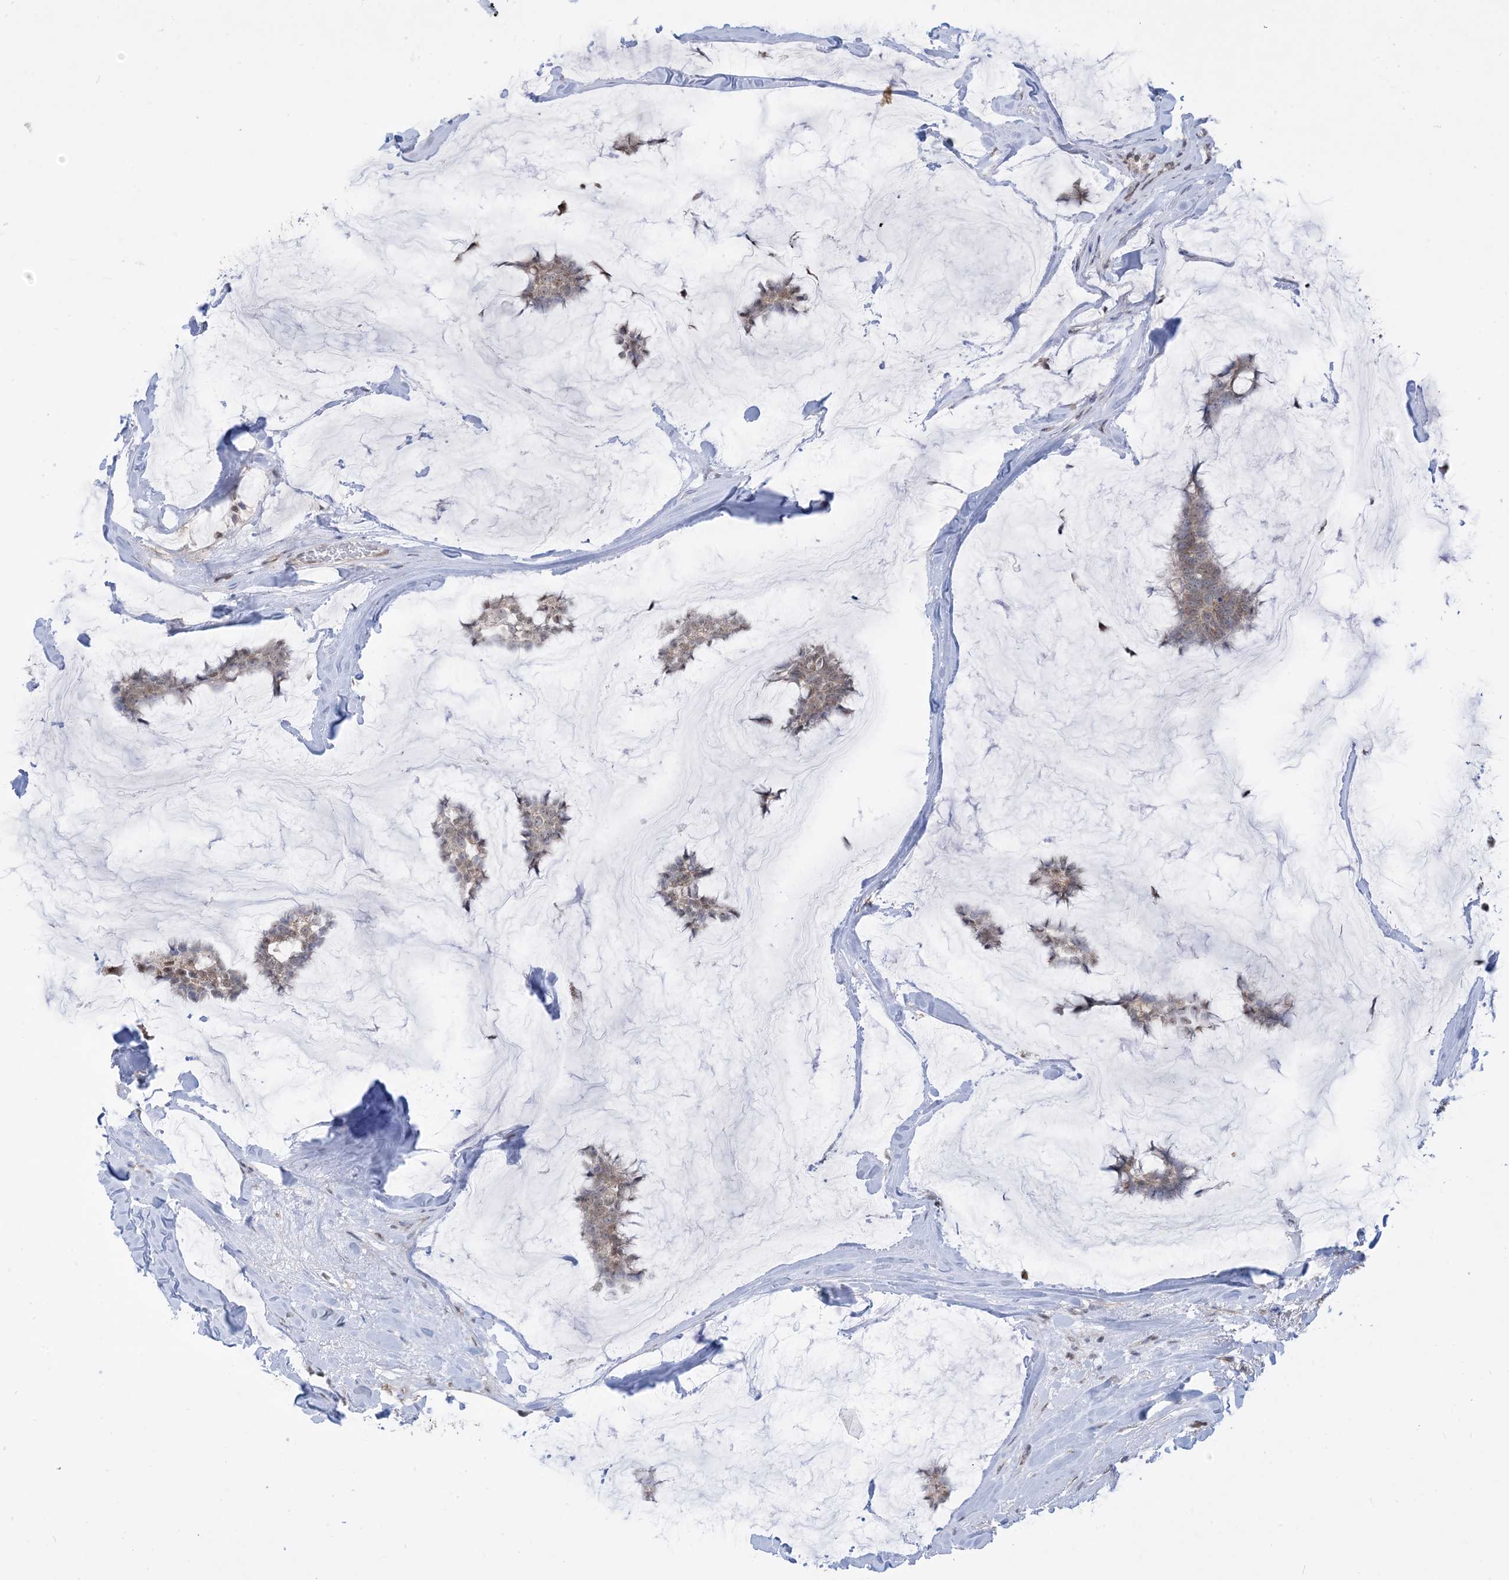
{"staining": {"intensity": "weak", "quantity": "25%-75%", "location": "cytoplasmic/membranous,nuclear"}, "tissue": "breast cancer", "cell_type": "Tumor cells", "image_type": "cancer", "snomed": [{"axis": "morphology", "description": "Duct carcinoma"}, {"axis": "topography", "description": "Breast"}], "caption": "Immunohistochemistry histopathology image of human intraductal carcinoma (breast) stained for a protein (brown), which exhibits low levels of weak cytoplasmic/membranous and nuclear expression in approximately 25%-75% of tumor cells.", "gene": "CASP4", "patient": {"sex": "female", "age": 93}}